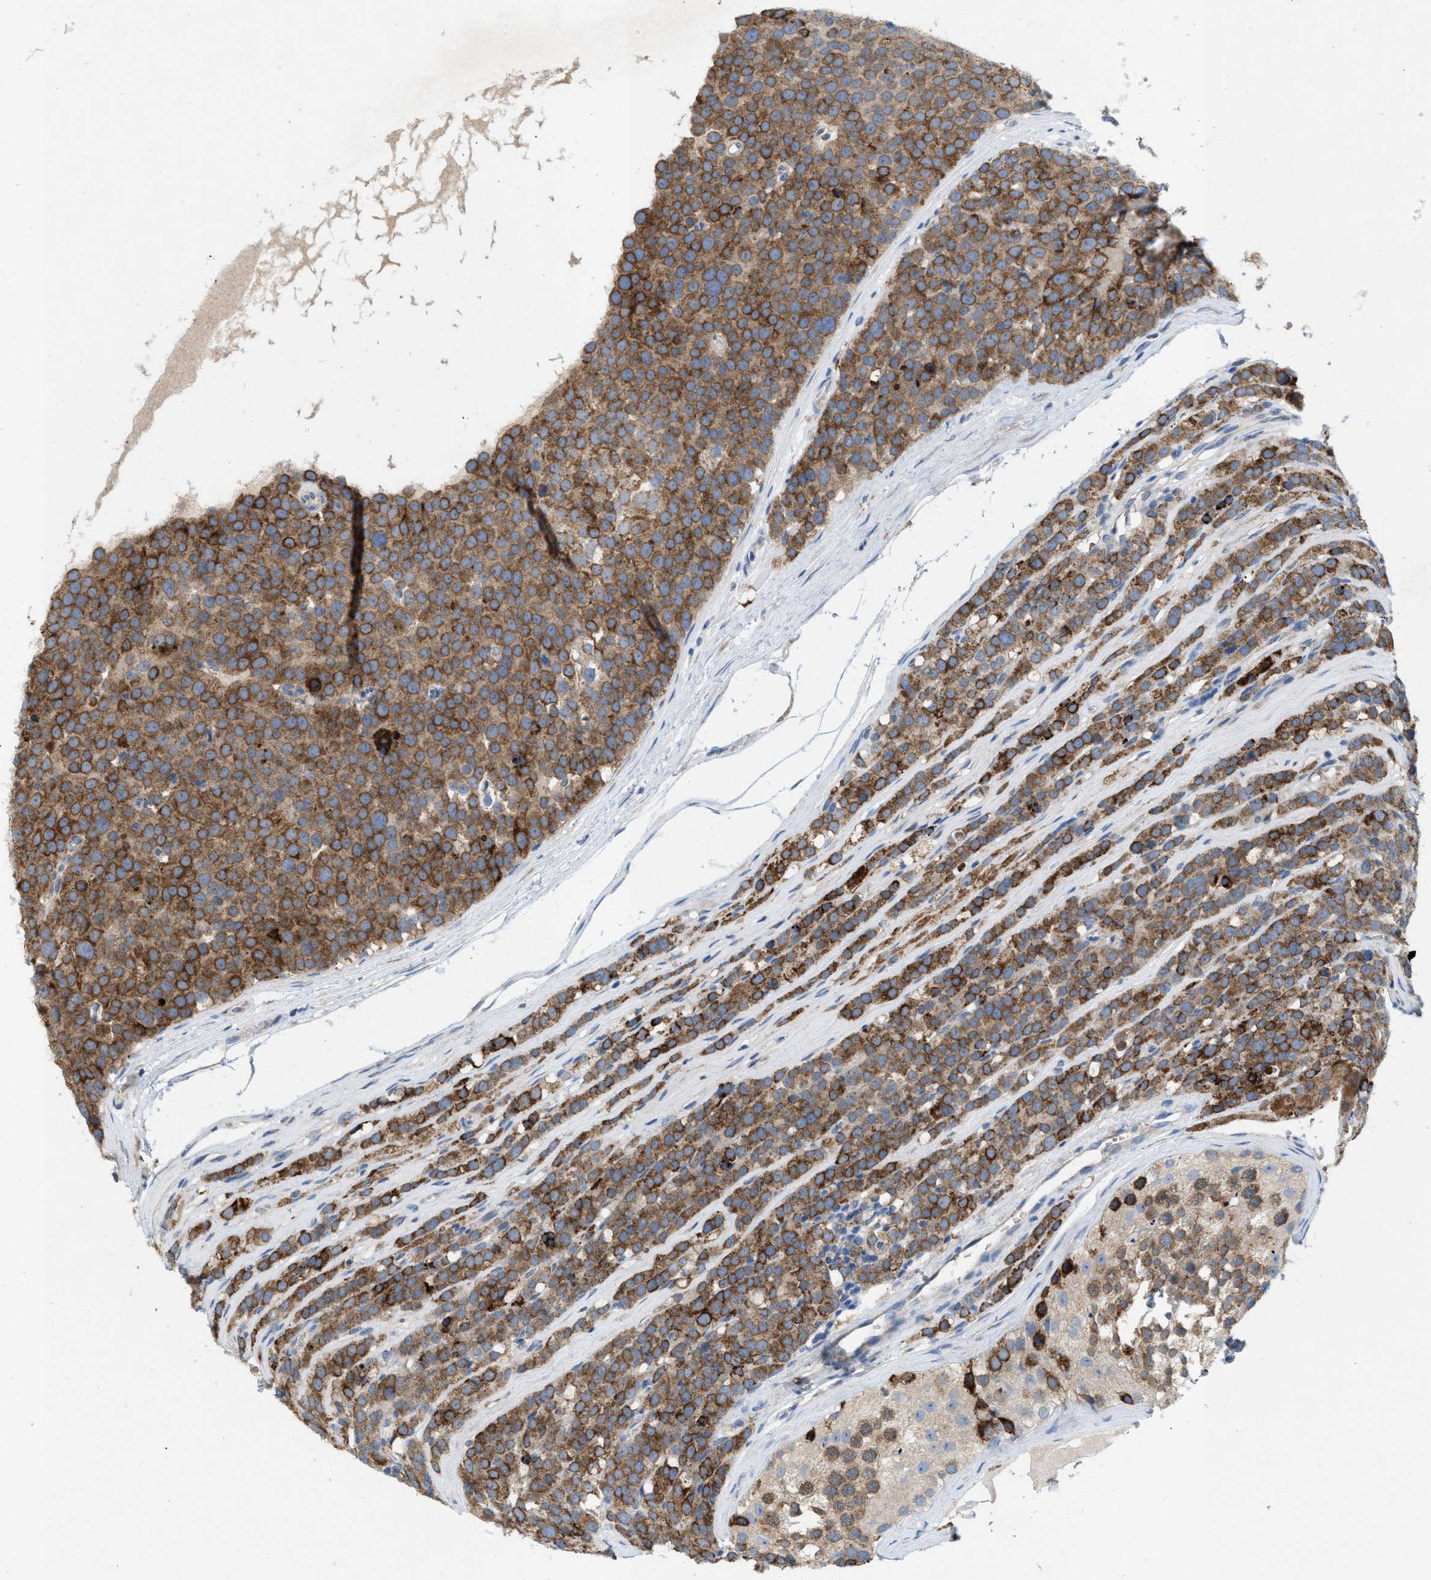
{"staining": {"intensity": "moderate", "quantity": ">75%", "location": "cytoplasmic/membranous"}, "tissue": "testis cancer", "cell_type": "Tumor cells", "image_type": "cancer", "snomed": [{"axis": "morphology", "description": "Seminoma, NOS"}, {"axis": "topography", "description": "Testis"}], "caption": "Tumor cells show moderate cytoplasmic/membranous staining in approximately >75% of cells in testis cancer (seminoma).", "gene": "DYNC2I1", "patient": {"sex": "male", "age": 71}}